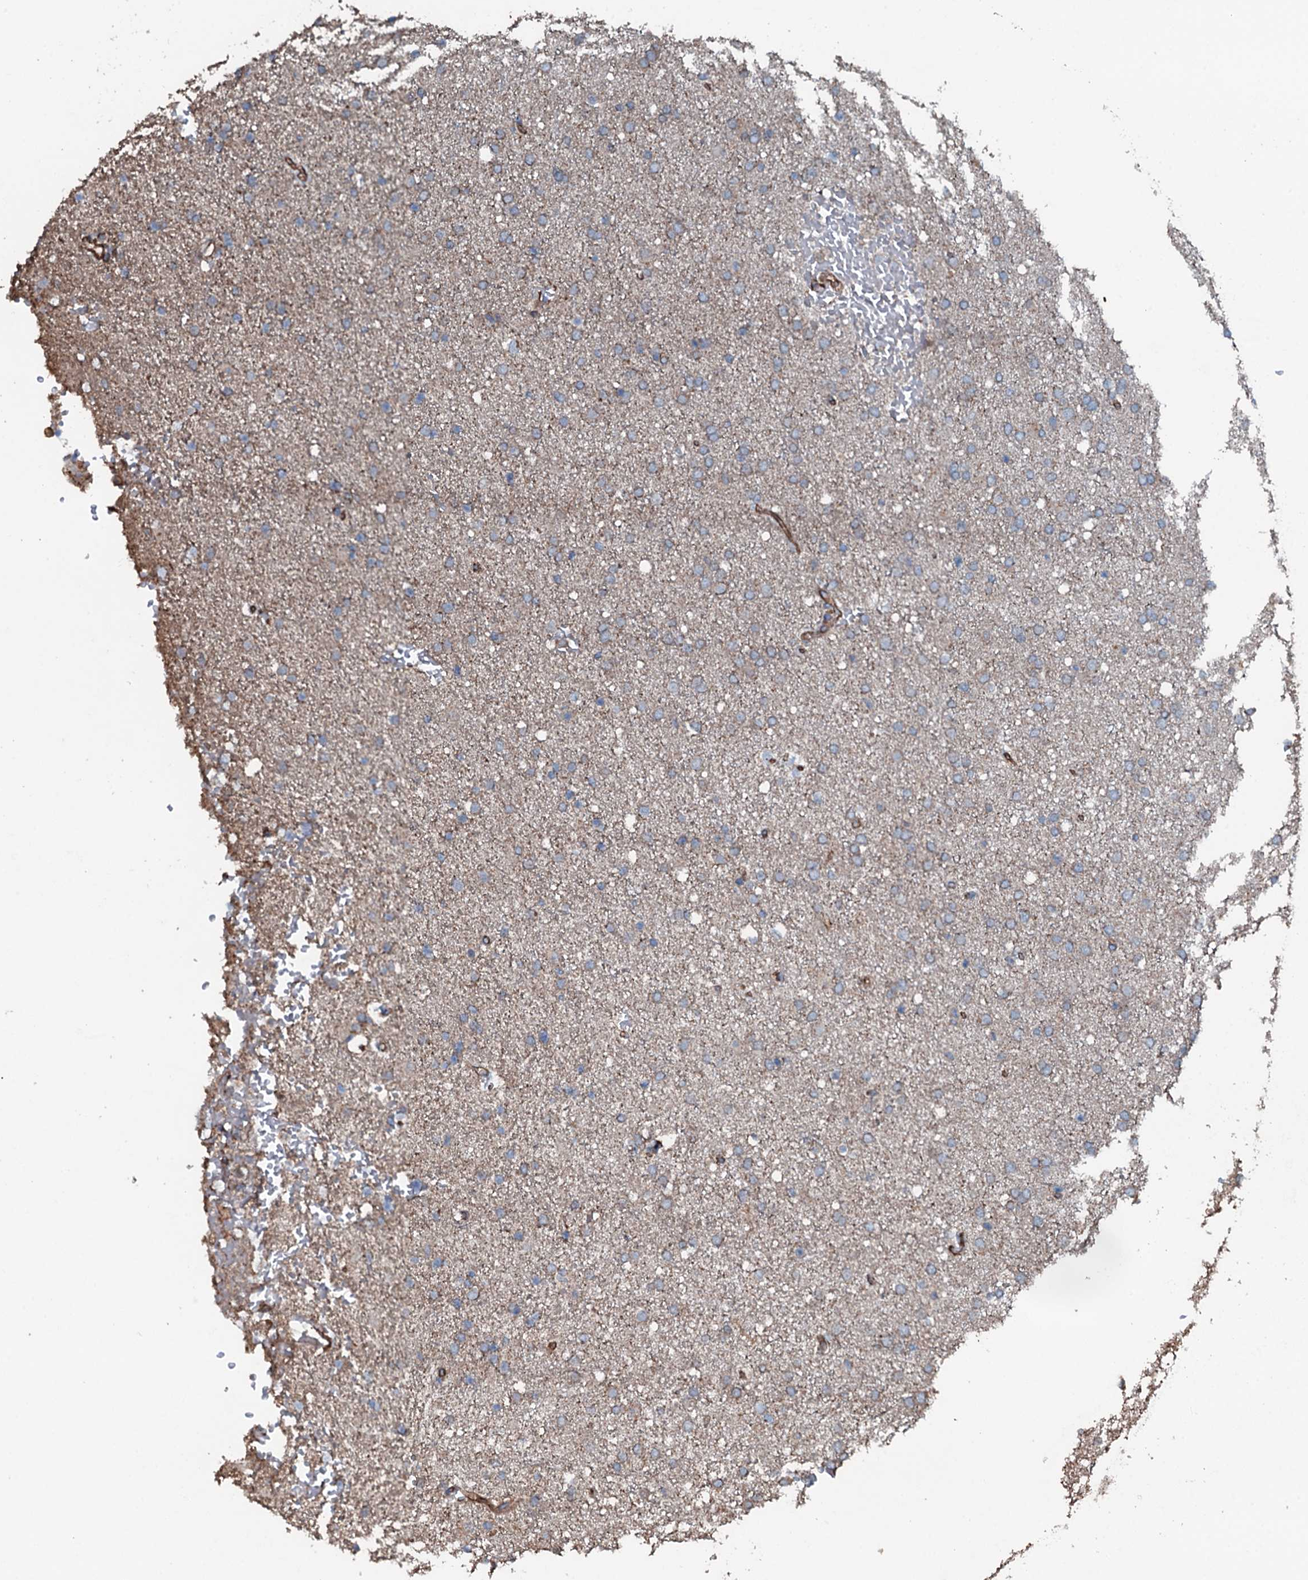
{"staining": {"intensity": "weak", "quantity": "25%-75%", "location": "cytoplasmic/membranous"}, "tissue": "glioma", "cell_type": "Tumor cells", "image_type": "cancer", "snomed": [{"axis": "morphology", "description": "Glioma, malignant, High grade"}, {"axis": "topography", "description": "Brain"}], "caption": "Weak cytoplasmic/membranous protein staining is present in approximately 25%-75% of tumor cells in malignant high-grade glioma.", "gene": "SLC25A38", "patient": {"sex": "male", "age": 72}}